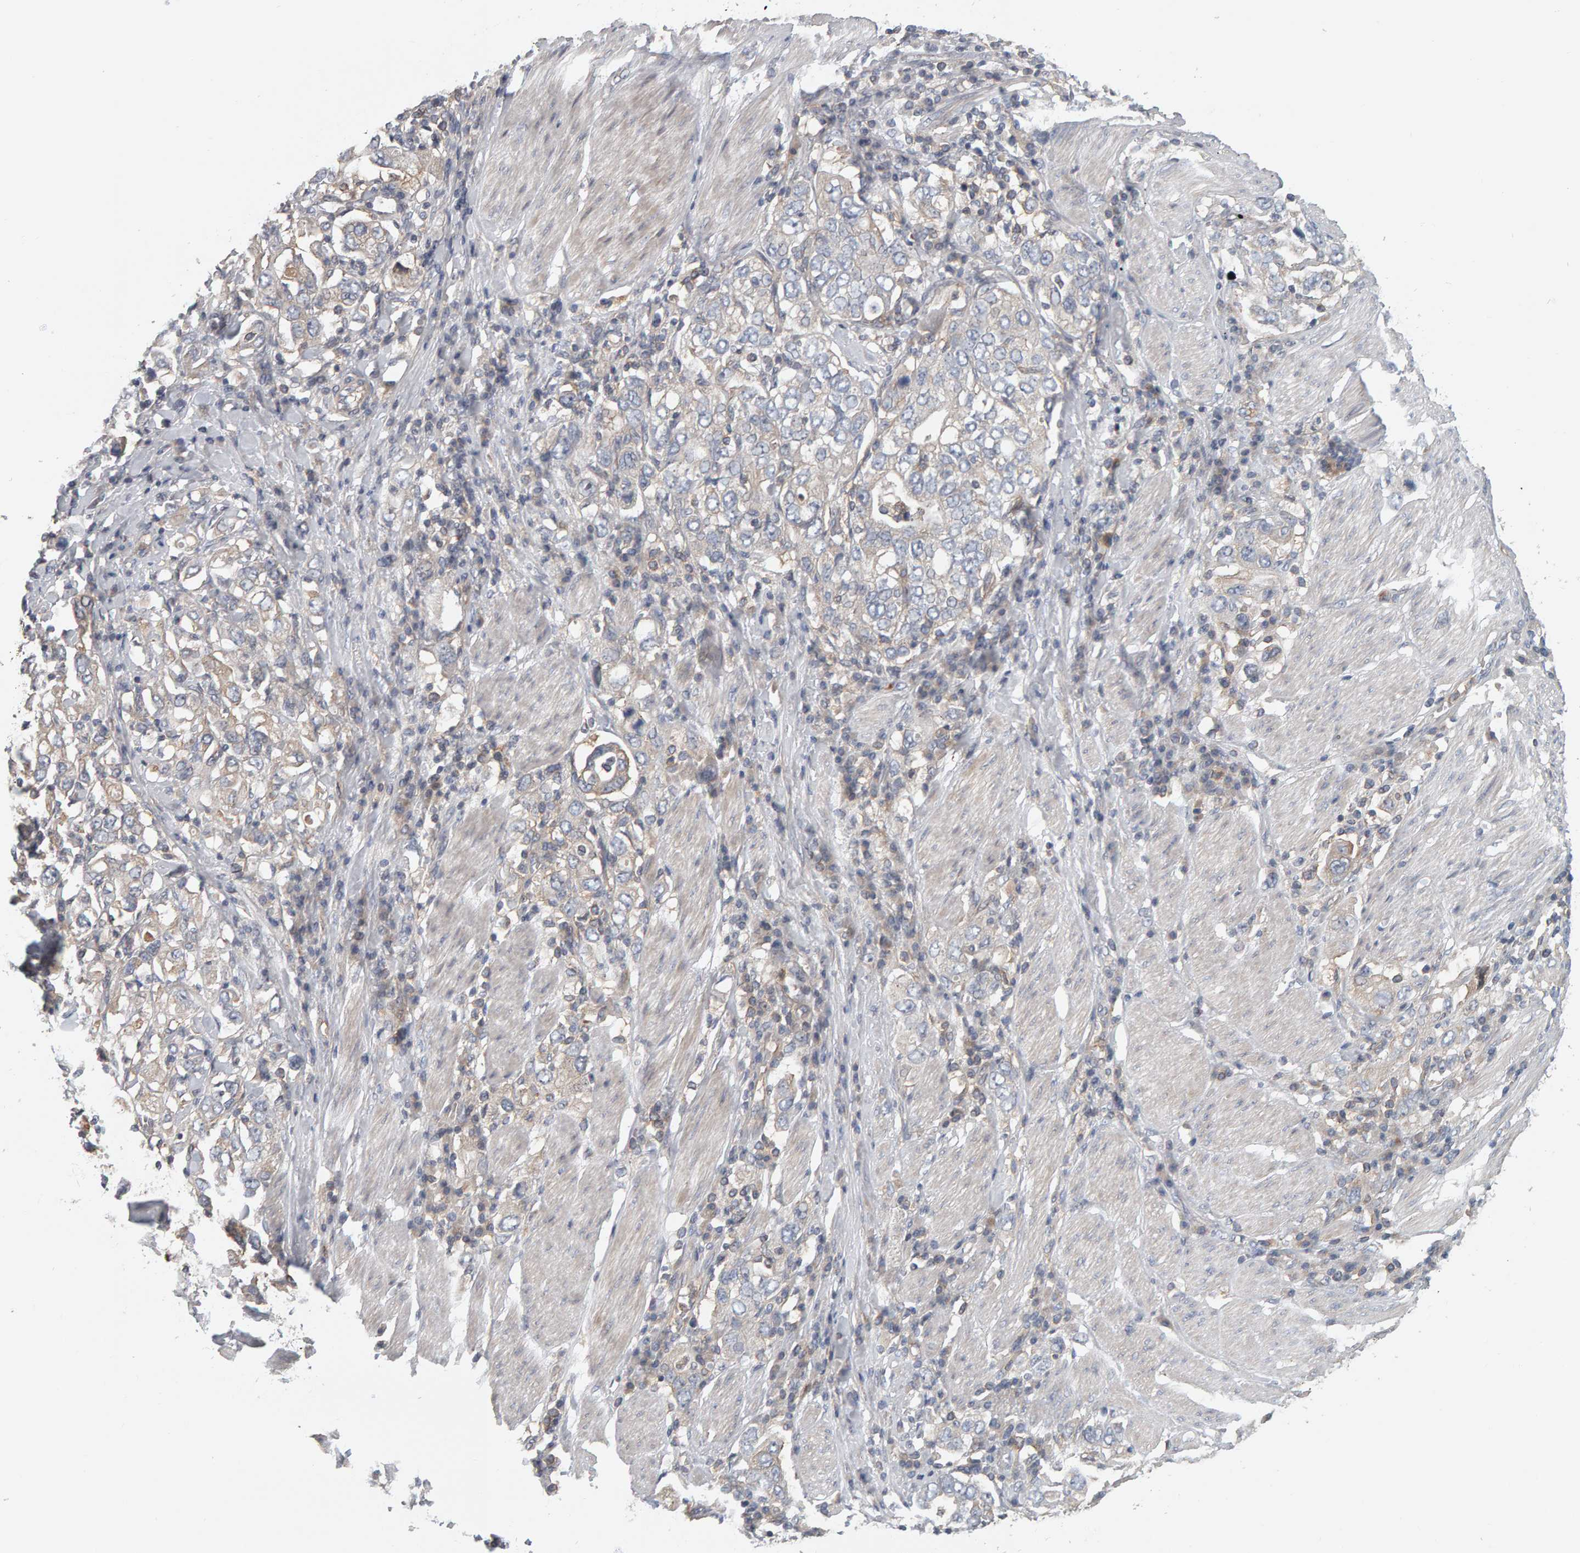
{"staining": {"intensity": "negative", "quantity": "none", "location": "none"}, "tissue": "stomach cancer", "cell_type": "Tumor cells", "image_type": "cancer", "snomed": [{"axis": "morphology", "description": "Adenocarcinoma, NOS"}, {"axis": "topography", "description": "Stomach, upper"}], "caption": "Tumor cells show no significant staining in stomach adenocarcinoma.", "gene": "C9orf72", "patient": {"sex": "male", "age": 62}}